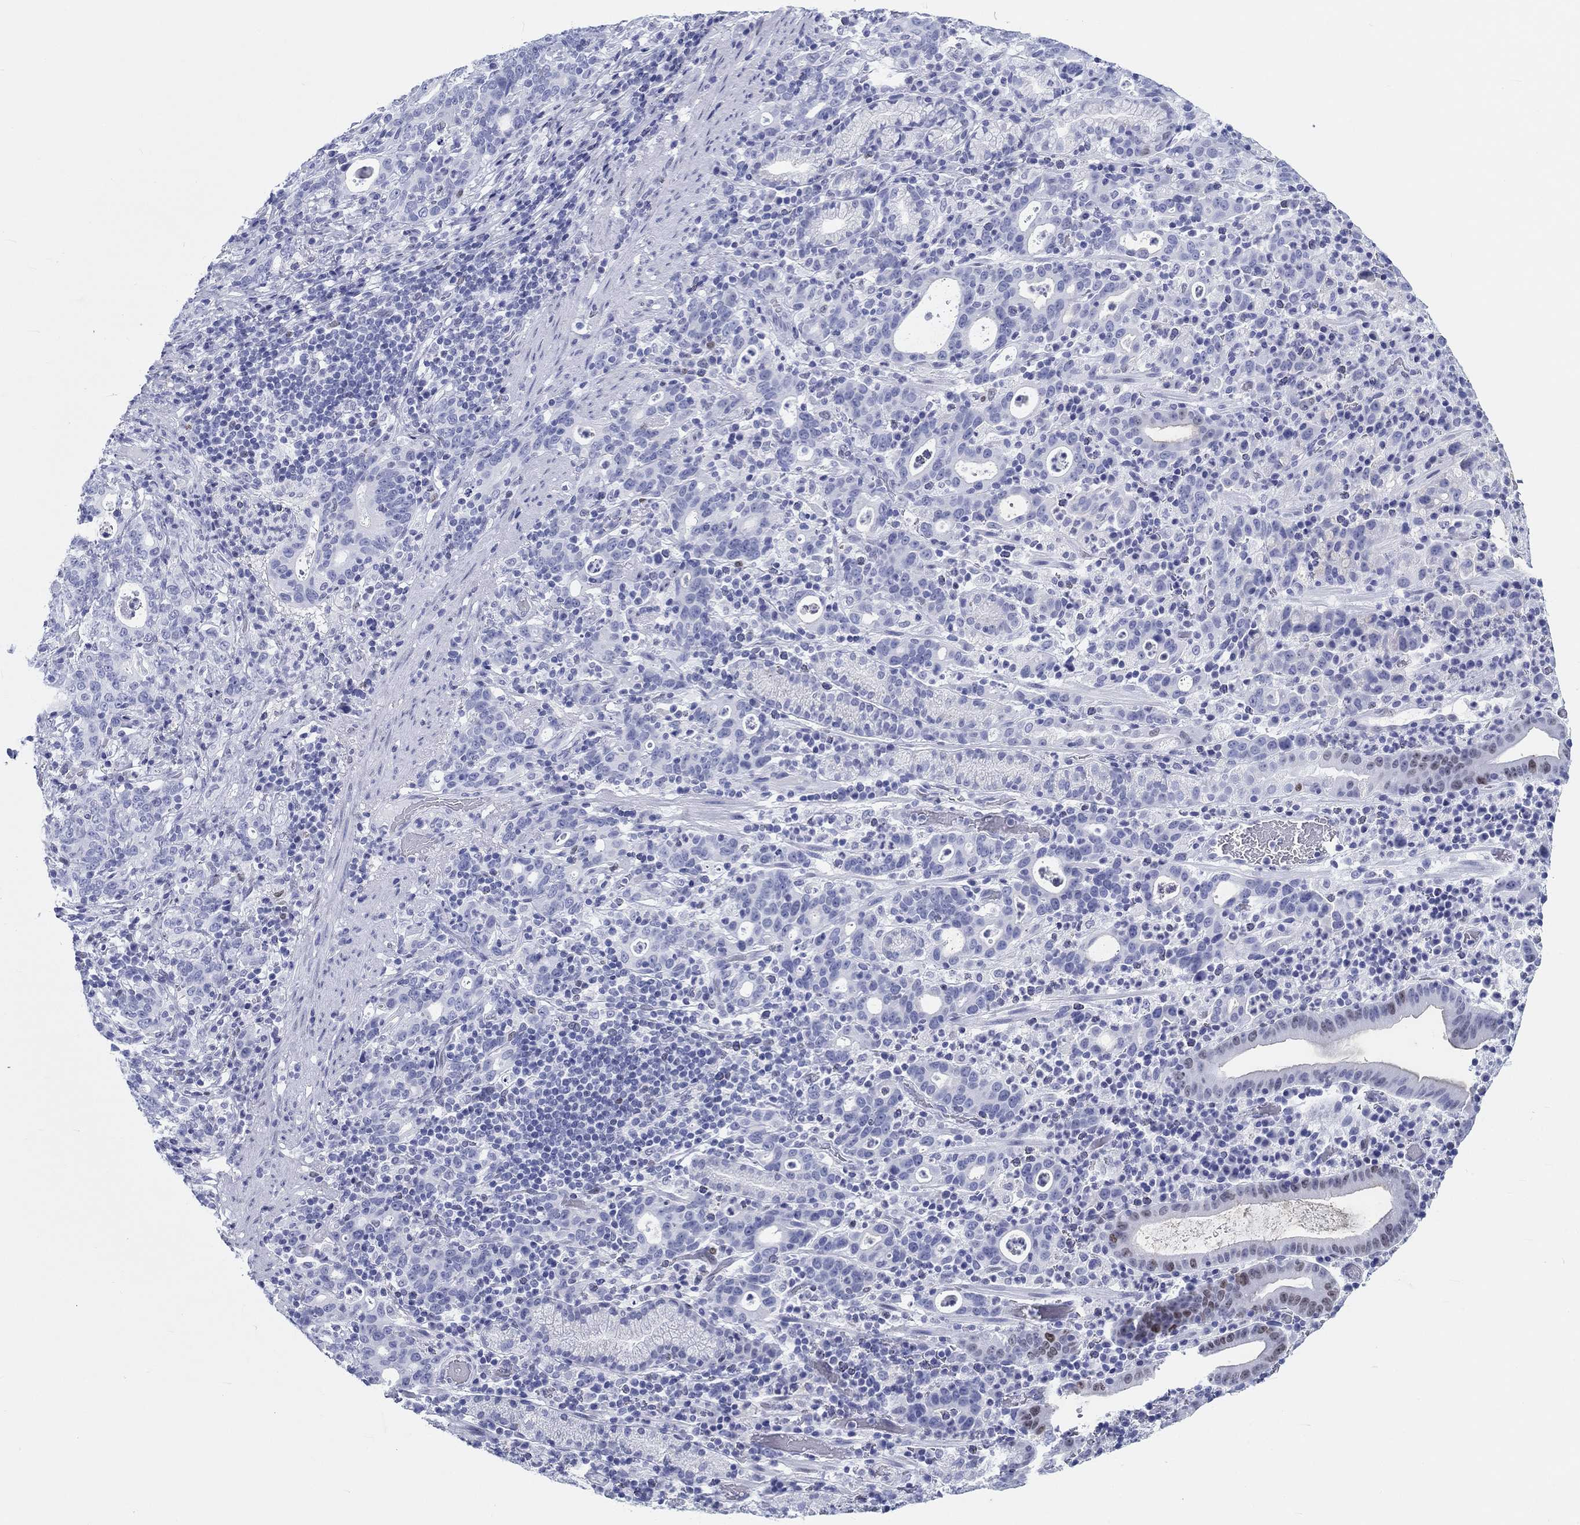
{"staining": {"intensity": "weak", "quantity": "<25%", "location": "nuclear"}, "tissue": "stomach cancer", "cell_type": "Tumor cells", "image_type": "cancer", "snomed": [{"axis": "morphology", "description": "Adenocarcinoma, NOS"}, {"axis": "topography", "description": "Stomach"}], "caption": "There is no significant staining in tumor cells of adenocarcinoma (stomach).", "gene": "H1-1", "patient": {"sex": "male", "age": 79}}